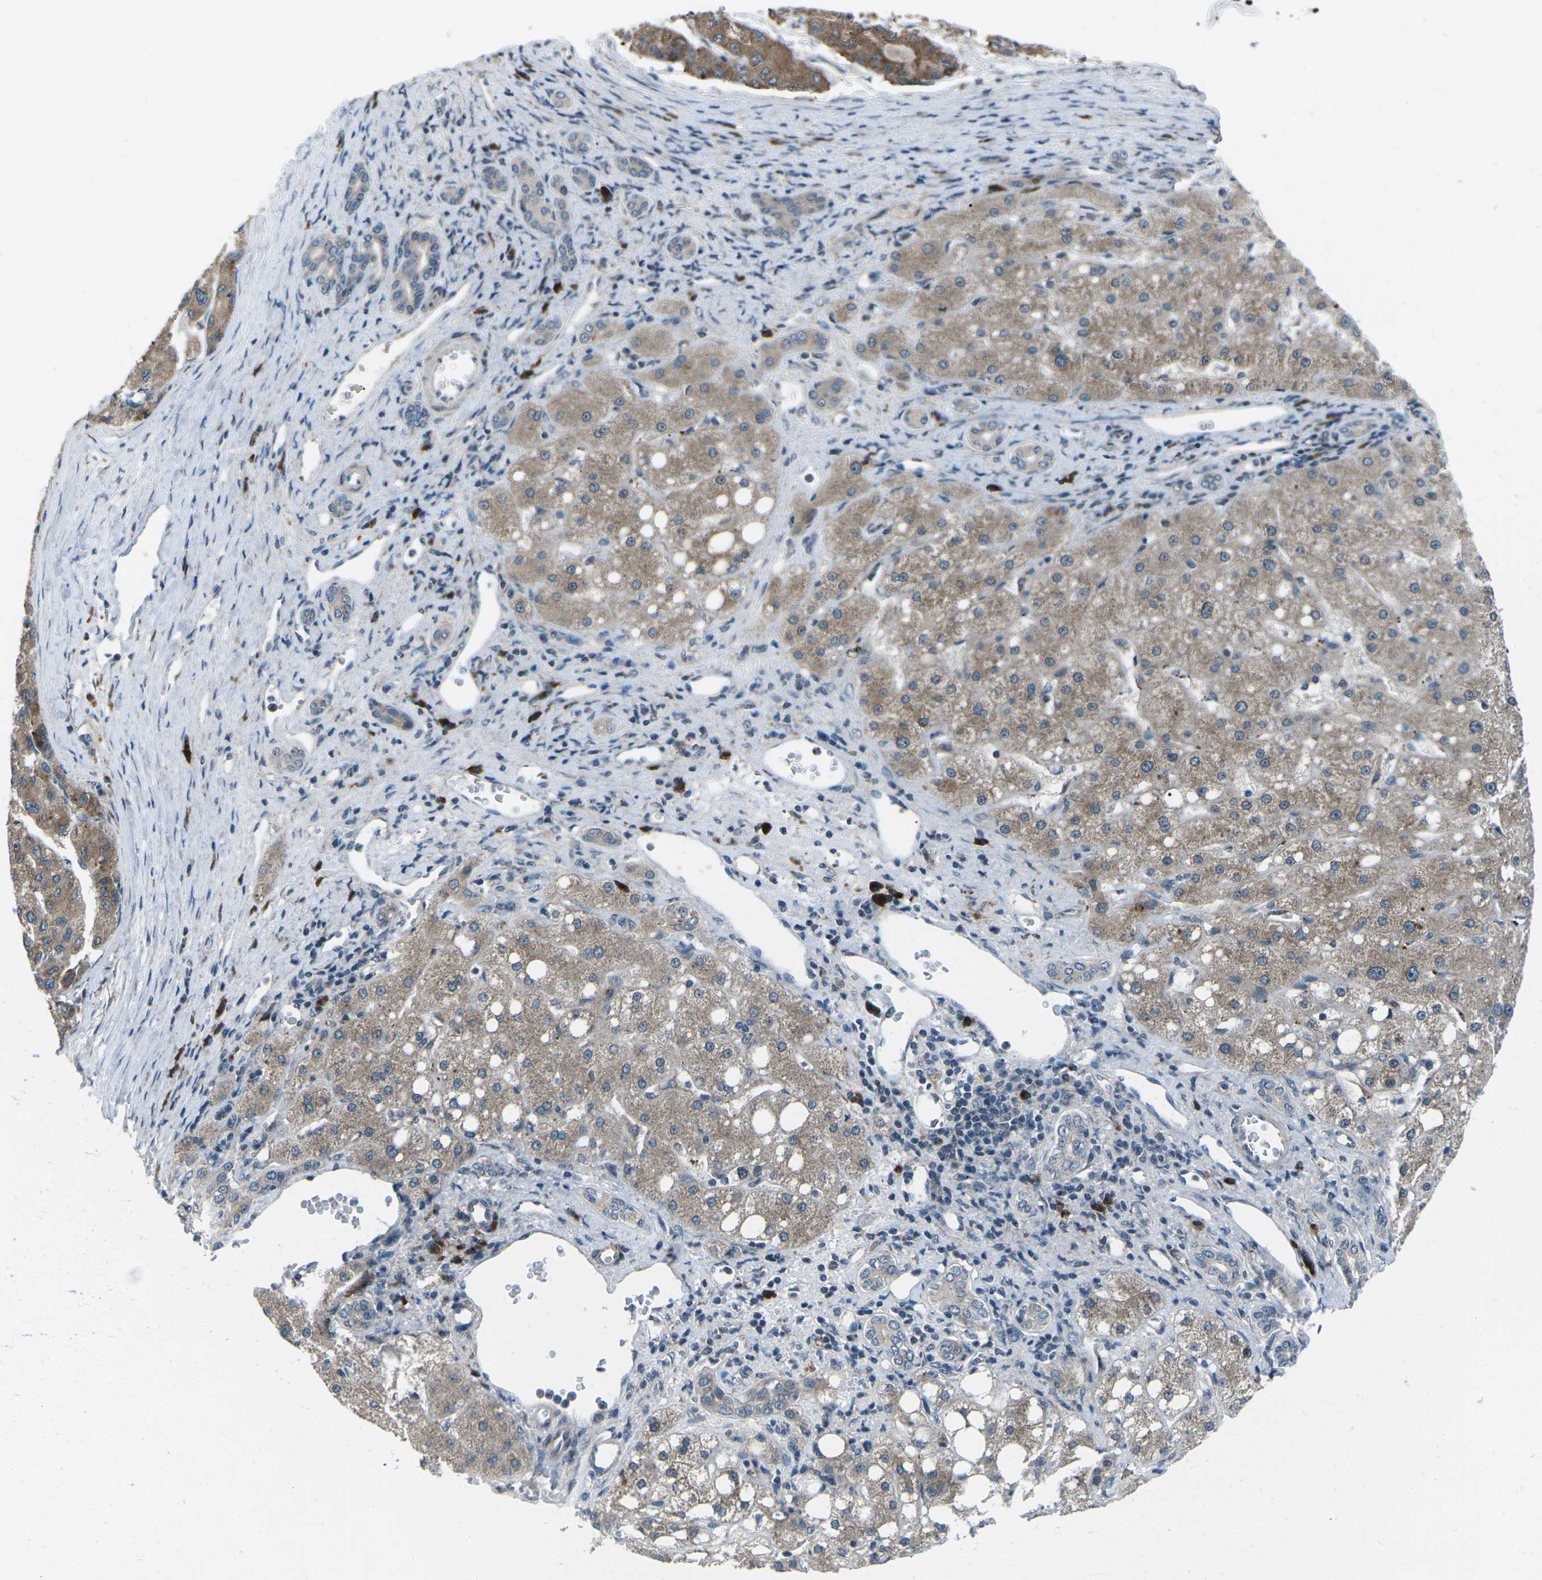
{"staining": {"intensity": "moderate", "quantity": ">75%", "location": "cytoplasmic/membranous"}, "tissue": "liver cancer", "cell_type": "Tumor cells", "image_type": "cancer", "snomed": [{"axis": "morphology", "description": "Carcinoma, Hepatocellular, NOS"}, {"axis": "topography", "description": "Liver"}], "caption": "Liver cancer stained with a brown dye demonstrates moderate cytoplasmic/membranous positive staining in approximately >75% of tumor cells.", "gene": "CDK16", "patient": {"sex": "male", "age": 80}}